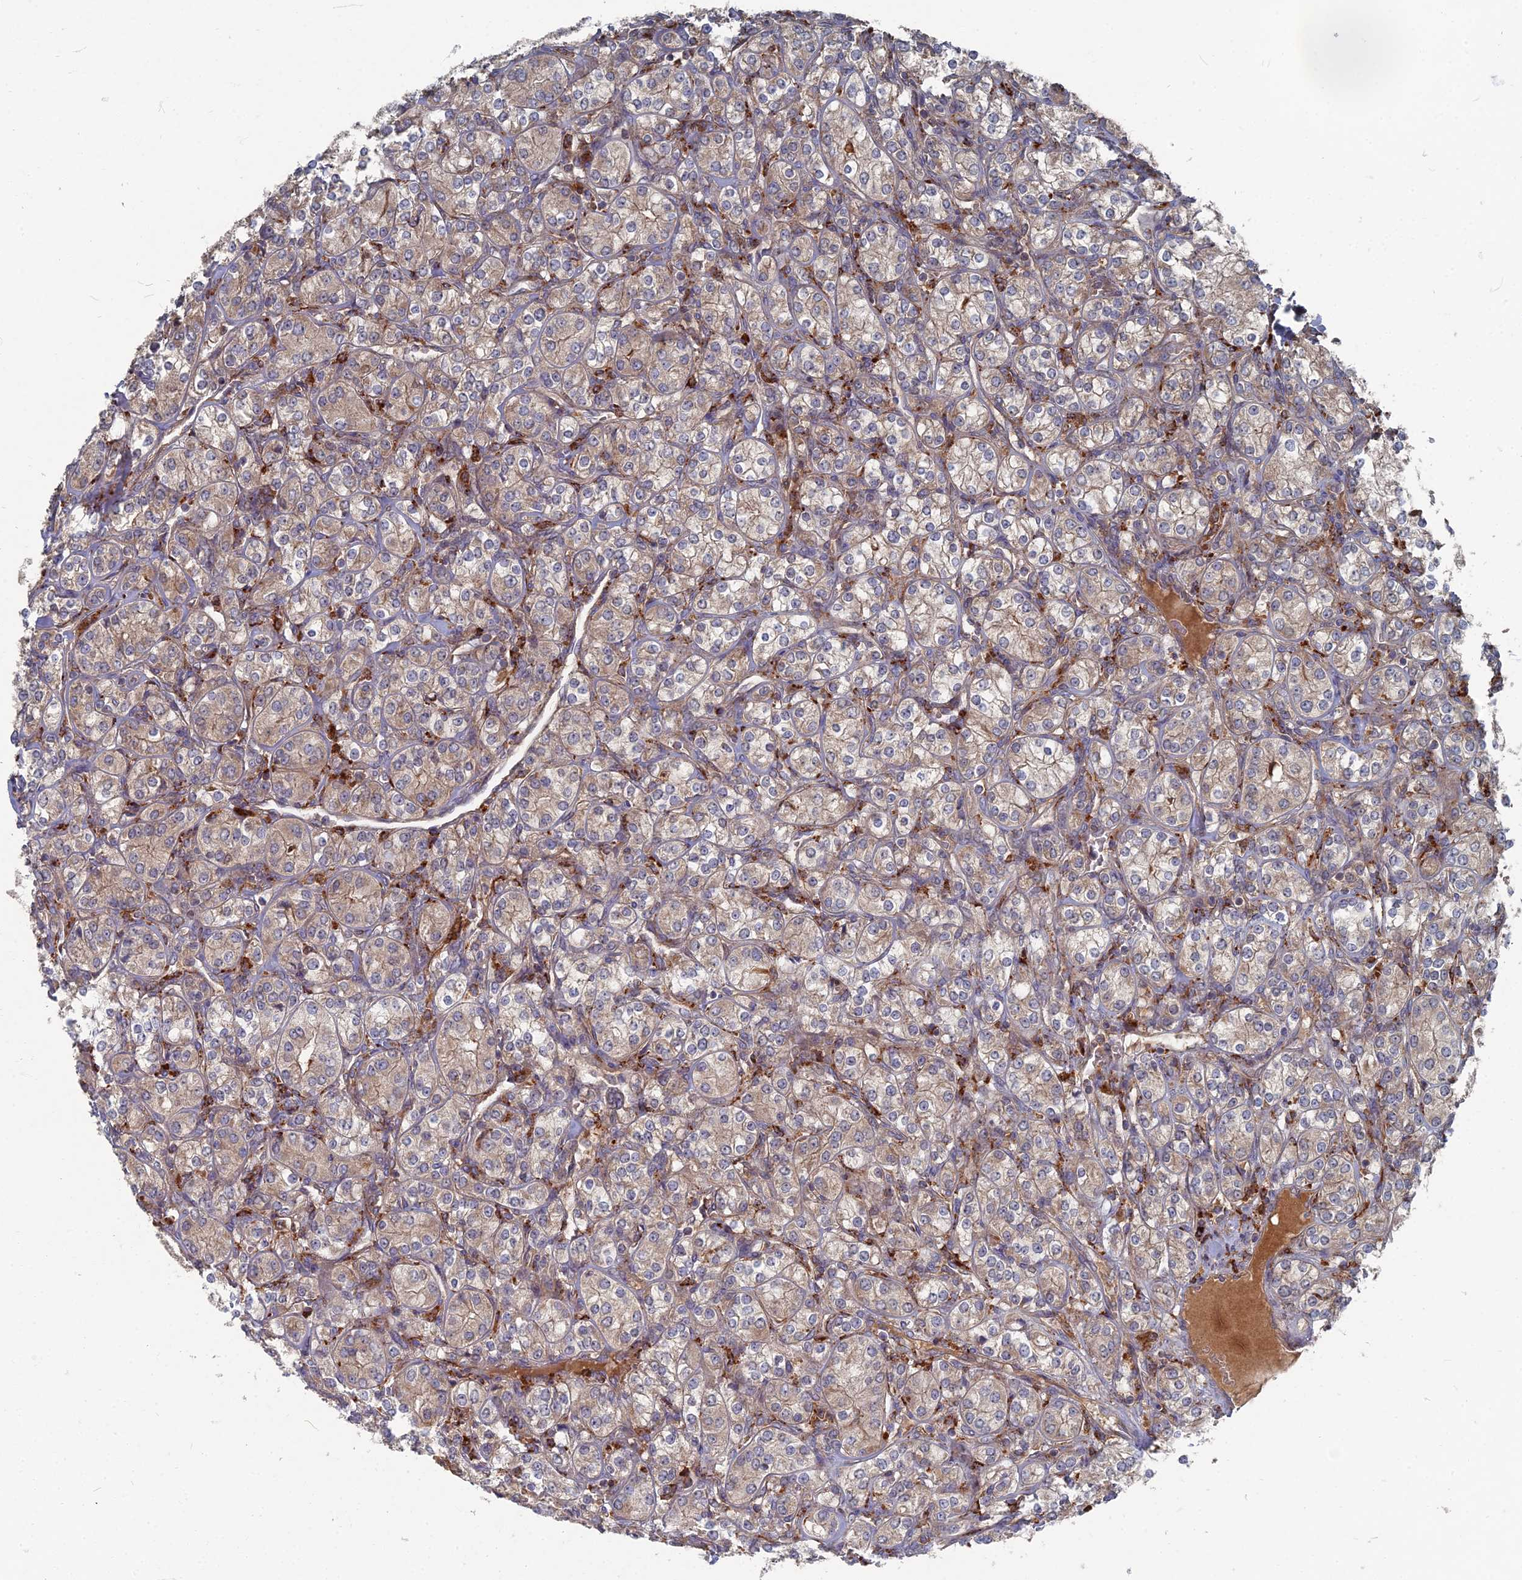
{"staining": {"intensity": "weak", "quantity": "25%-75%", "location": "cytoplasmic/membranous"}, "tissue": "renal cancer", "cell_type": "Tumor cells", "image_type": "cancer", "snomed": [{"axis": "morphology", "description": "Adenocarcinoma, NOS"}, {"axis": "topography", "description": "Kidney"}], "caption": "Weak cytoplasmic/membranous protein positivity is identified in approximately 25%-75% of tumor cells in renal adenocarcinoma.", "gene": "PPCDC", "patient": {"sex": "male", "age": 77}}